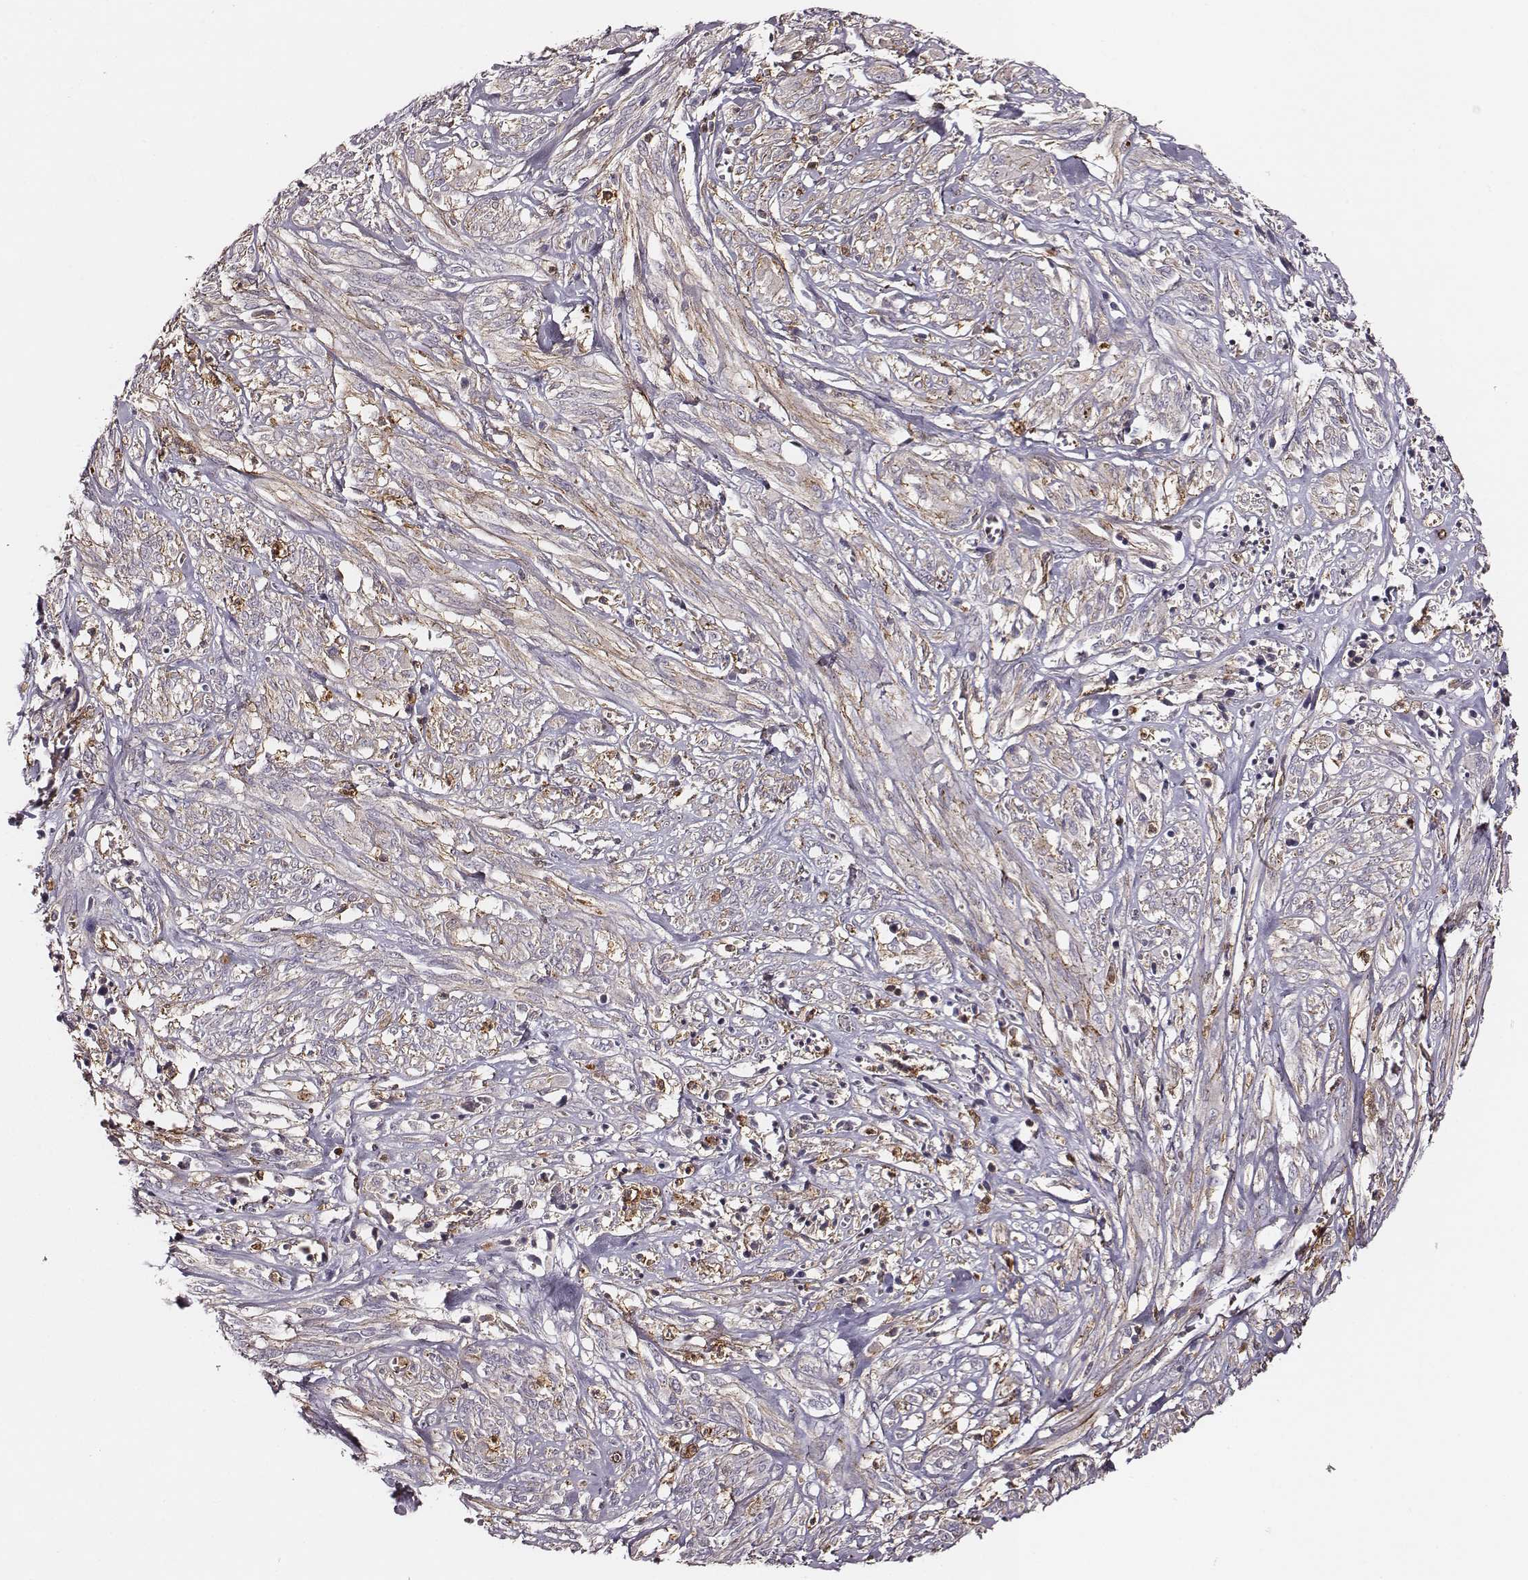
{"staining": {"intensity": "negative", "quantity": "none", "location": "none"}, "tissue": "melanoma", "cell_type": "Tumor cells", "image_type": "cancer", "snomed": [{"axis": "morphology", "description": "Malignant melanoma, NOS"}, {"axis": "topography", "description": "Skin"}], "caption": "Human melanoma stained for a protein using IHC shows no expression in tumor cells.", "gene": "ZYX", "patient": {"sex": "female", "age": 91}}